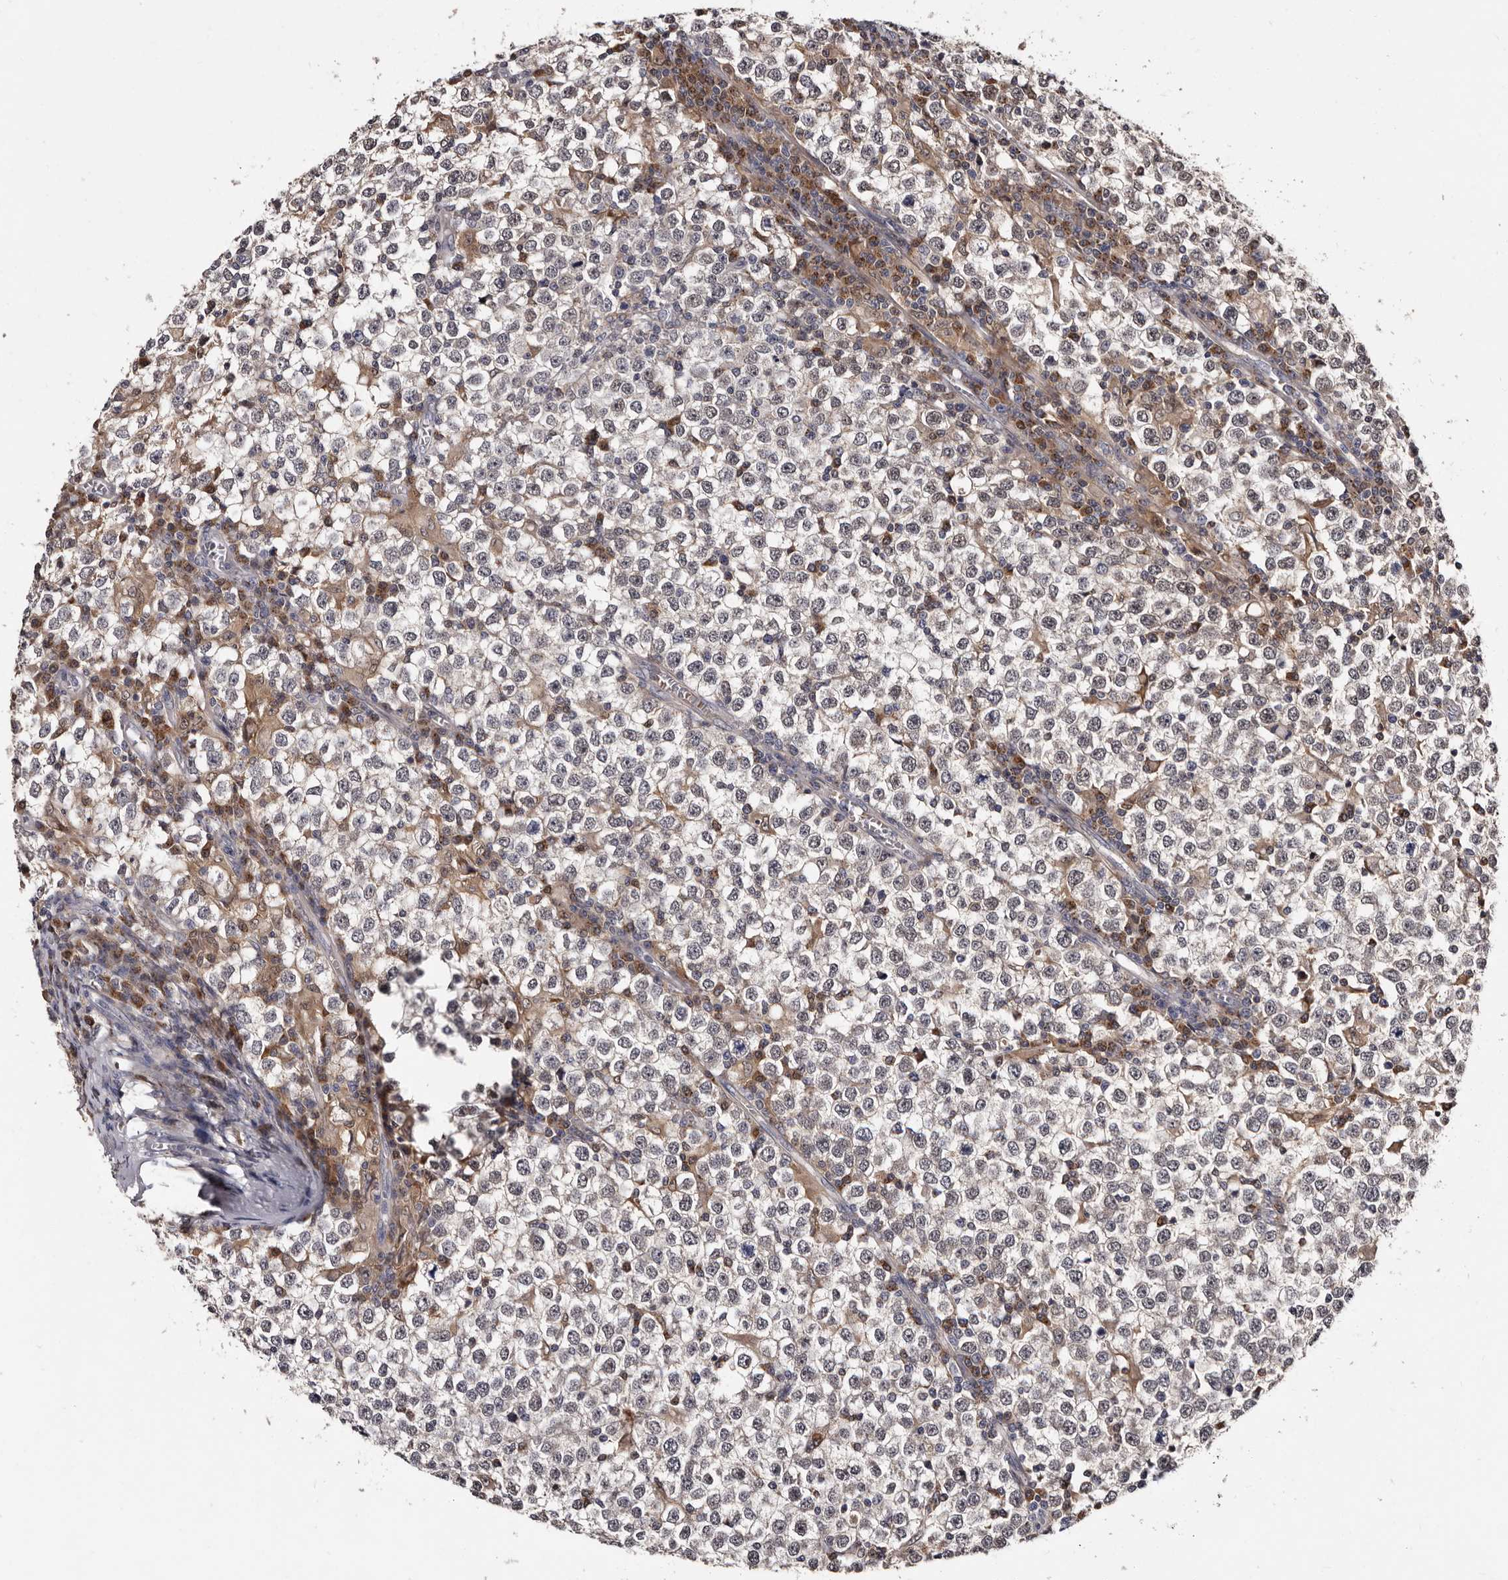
{"staining": {"intensity": "negative", "quantity": "none", "location": "none"}, "tissue": "testis cancer", "cell_type": "Tumor cells", "image_type": "cancer", "snomed": [{"axis": "morphology", "description": "Seminoma, NOS"}, {"axis": "topography", "description": "Testis"}], "caption": "DAB (3,3'-diaminobenzidine) immunohistochemical staining of human testis cancer reveals no significant positivity in tumor cells.", "gene": "DNPH1", "patient": {"sex": "male", "age": 65}}